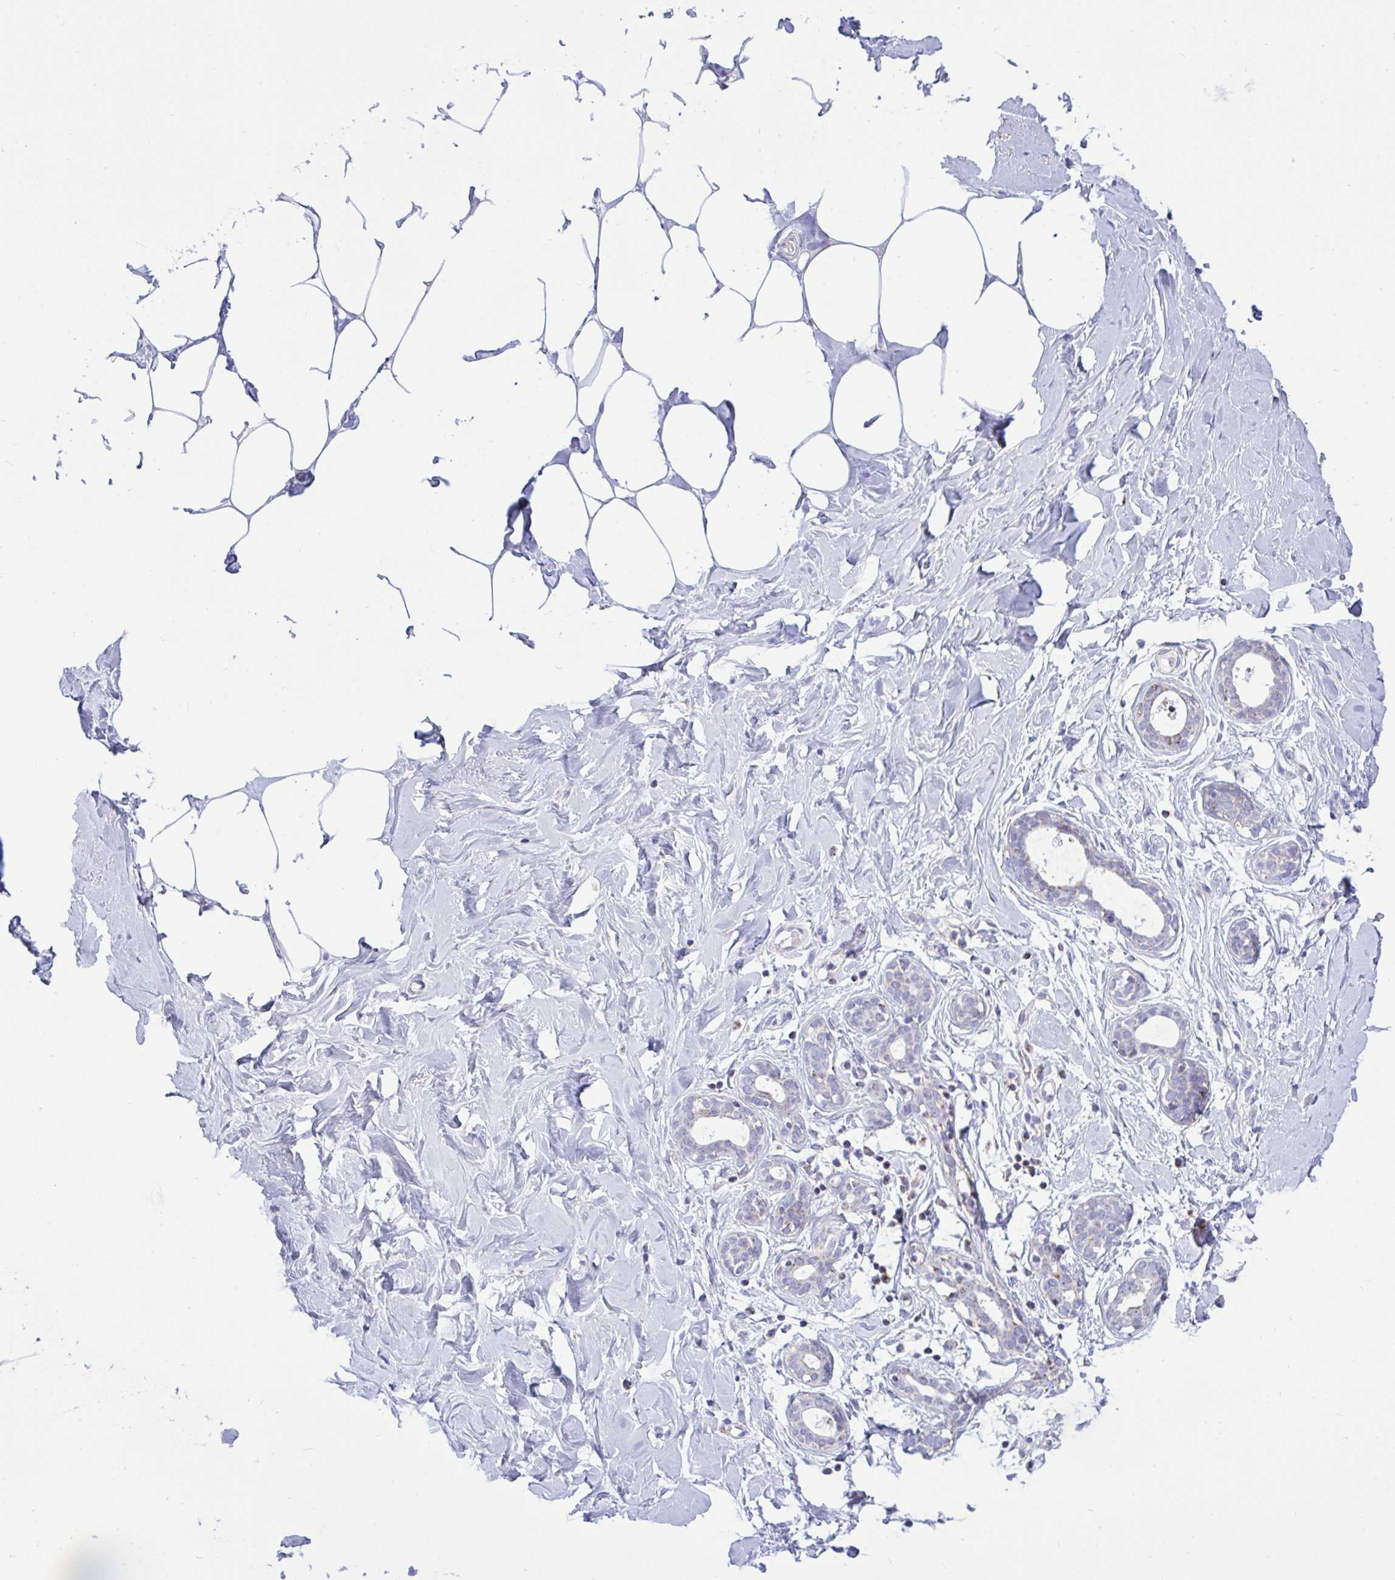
{"staining": {"intensity": "negative", "quantity": "none", "location": "none"}, "tissue": "breast", "cell_type": "Adipocytes", "image_type": "normal", "snomed": [{"axis": "morphology", "description": "Normal tissue, NOS"}, {"axis": "topography", "description": "Breast"}], "caption": "An image of breast stained for a protein shows no brown staining in adipocytes. (Brightfield microscopy of DAB immunohistochemistry (IHC) at high magnification).", "gene": "HSPE1", "patient": {"sex": "female", "age": 27}}